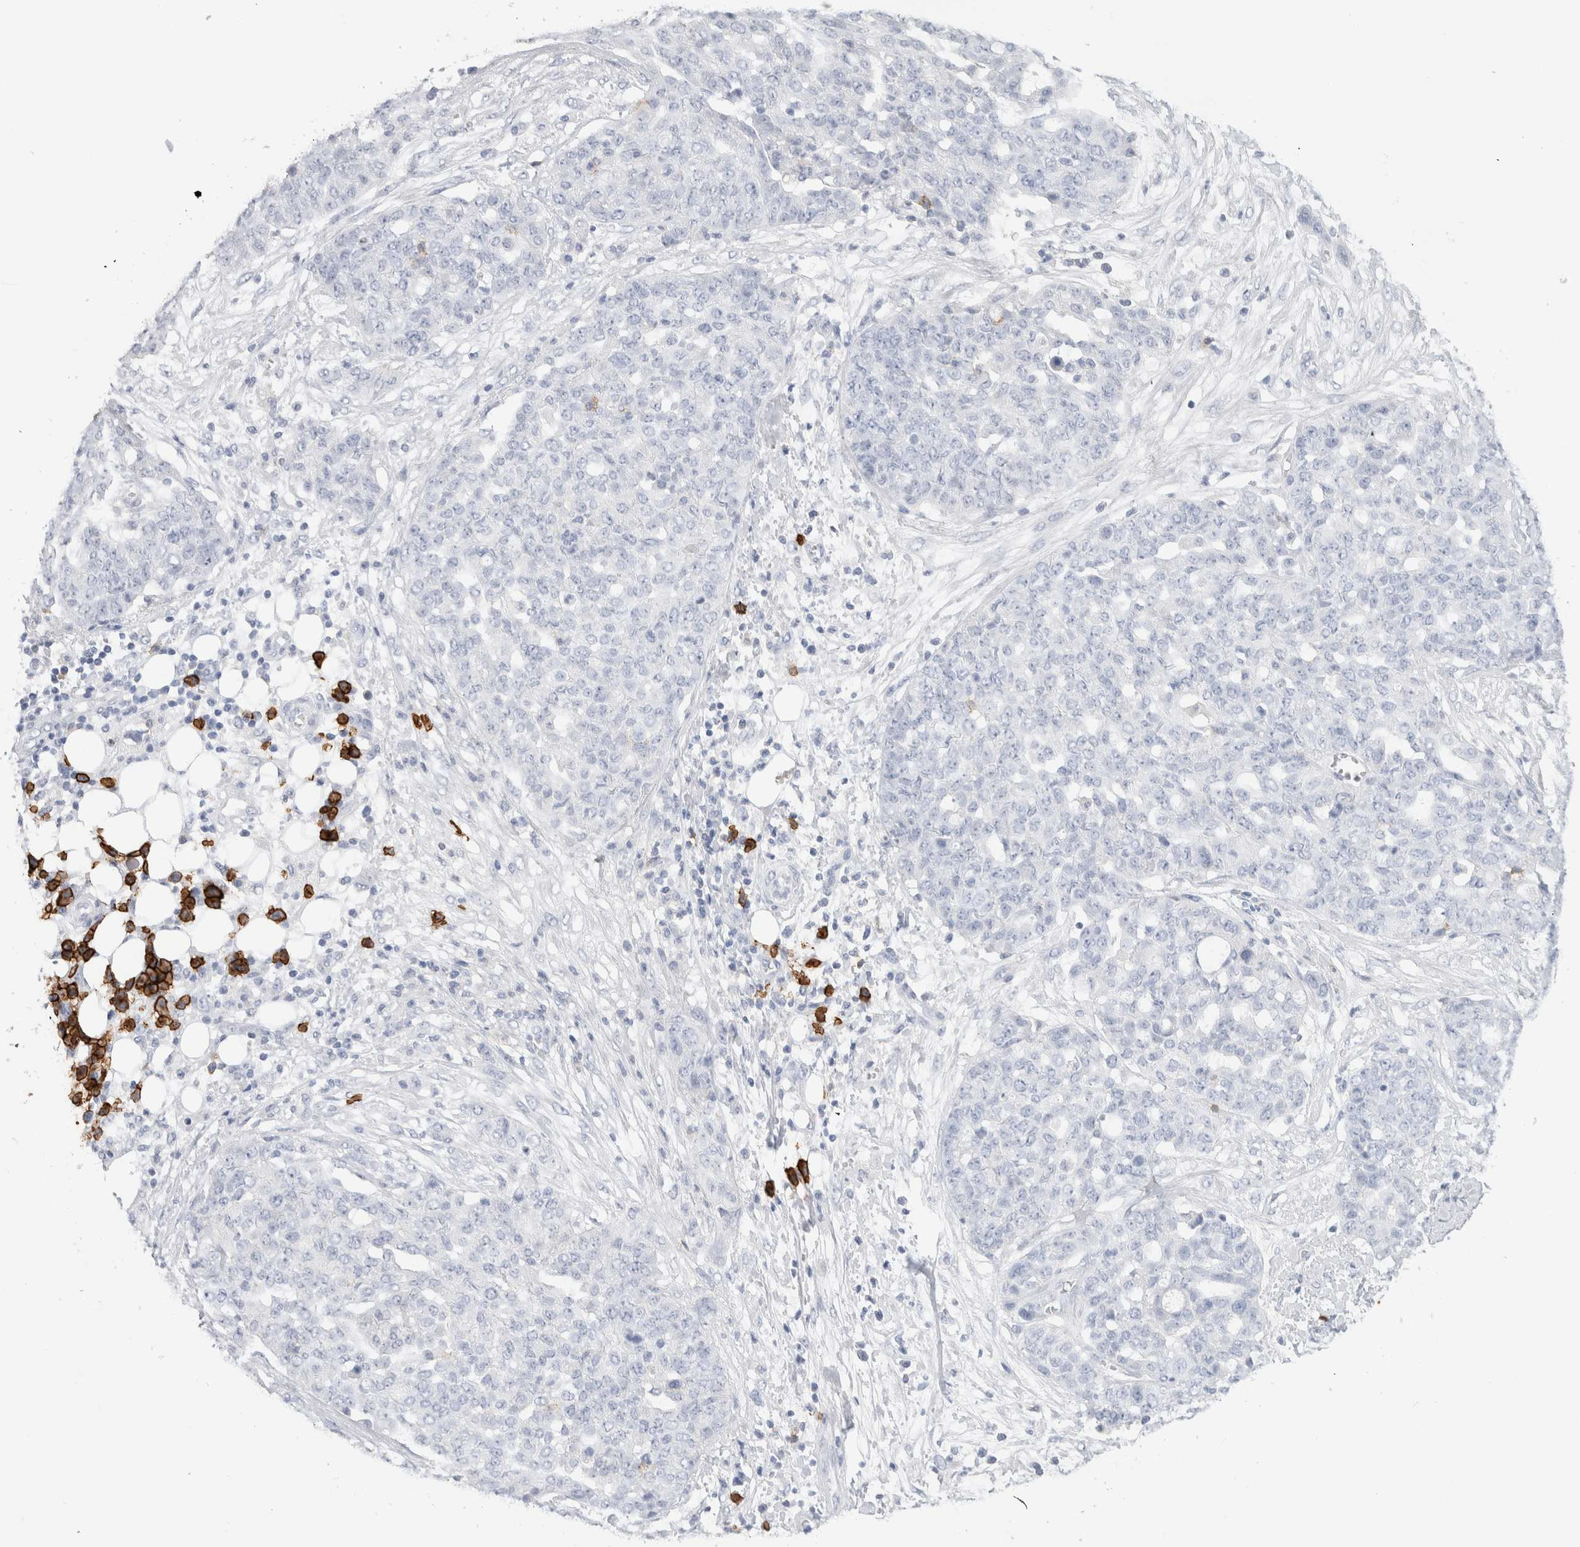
{"staining": {"intensity": "negative", "quantity": "none", "location": "none"}, "tissue": "ovarian cancer", "cell_type": "Tumor cells", "image_type": "cancer", "snomed": [{"axis": "morphology", "description": "Cystadenocarcinoma, serous, NOS"}, {"axis": "topography", "description": "Soft tissue"}, {"axis": "topography", "description": "Ovary"}], "caption": "Tumor cells are negative for protein expression in human serous cystadenocarcinoma (ovarian).", "gene": "CD38", "patient": {"sex": "female", "age": 57}}